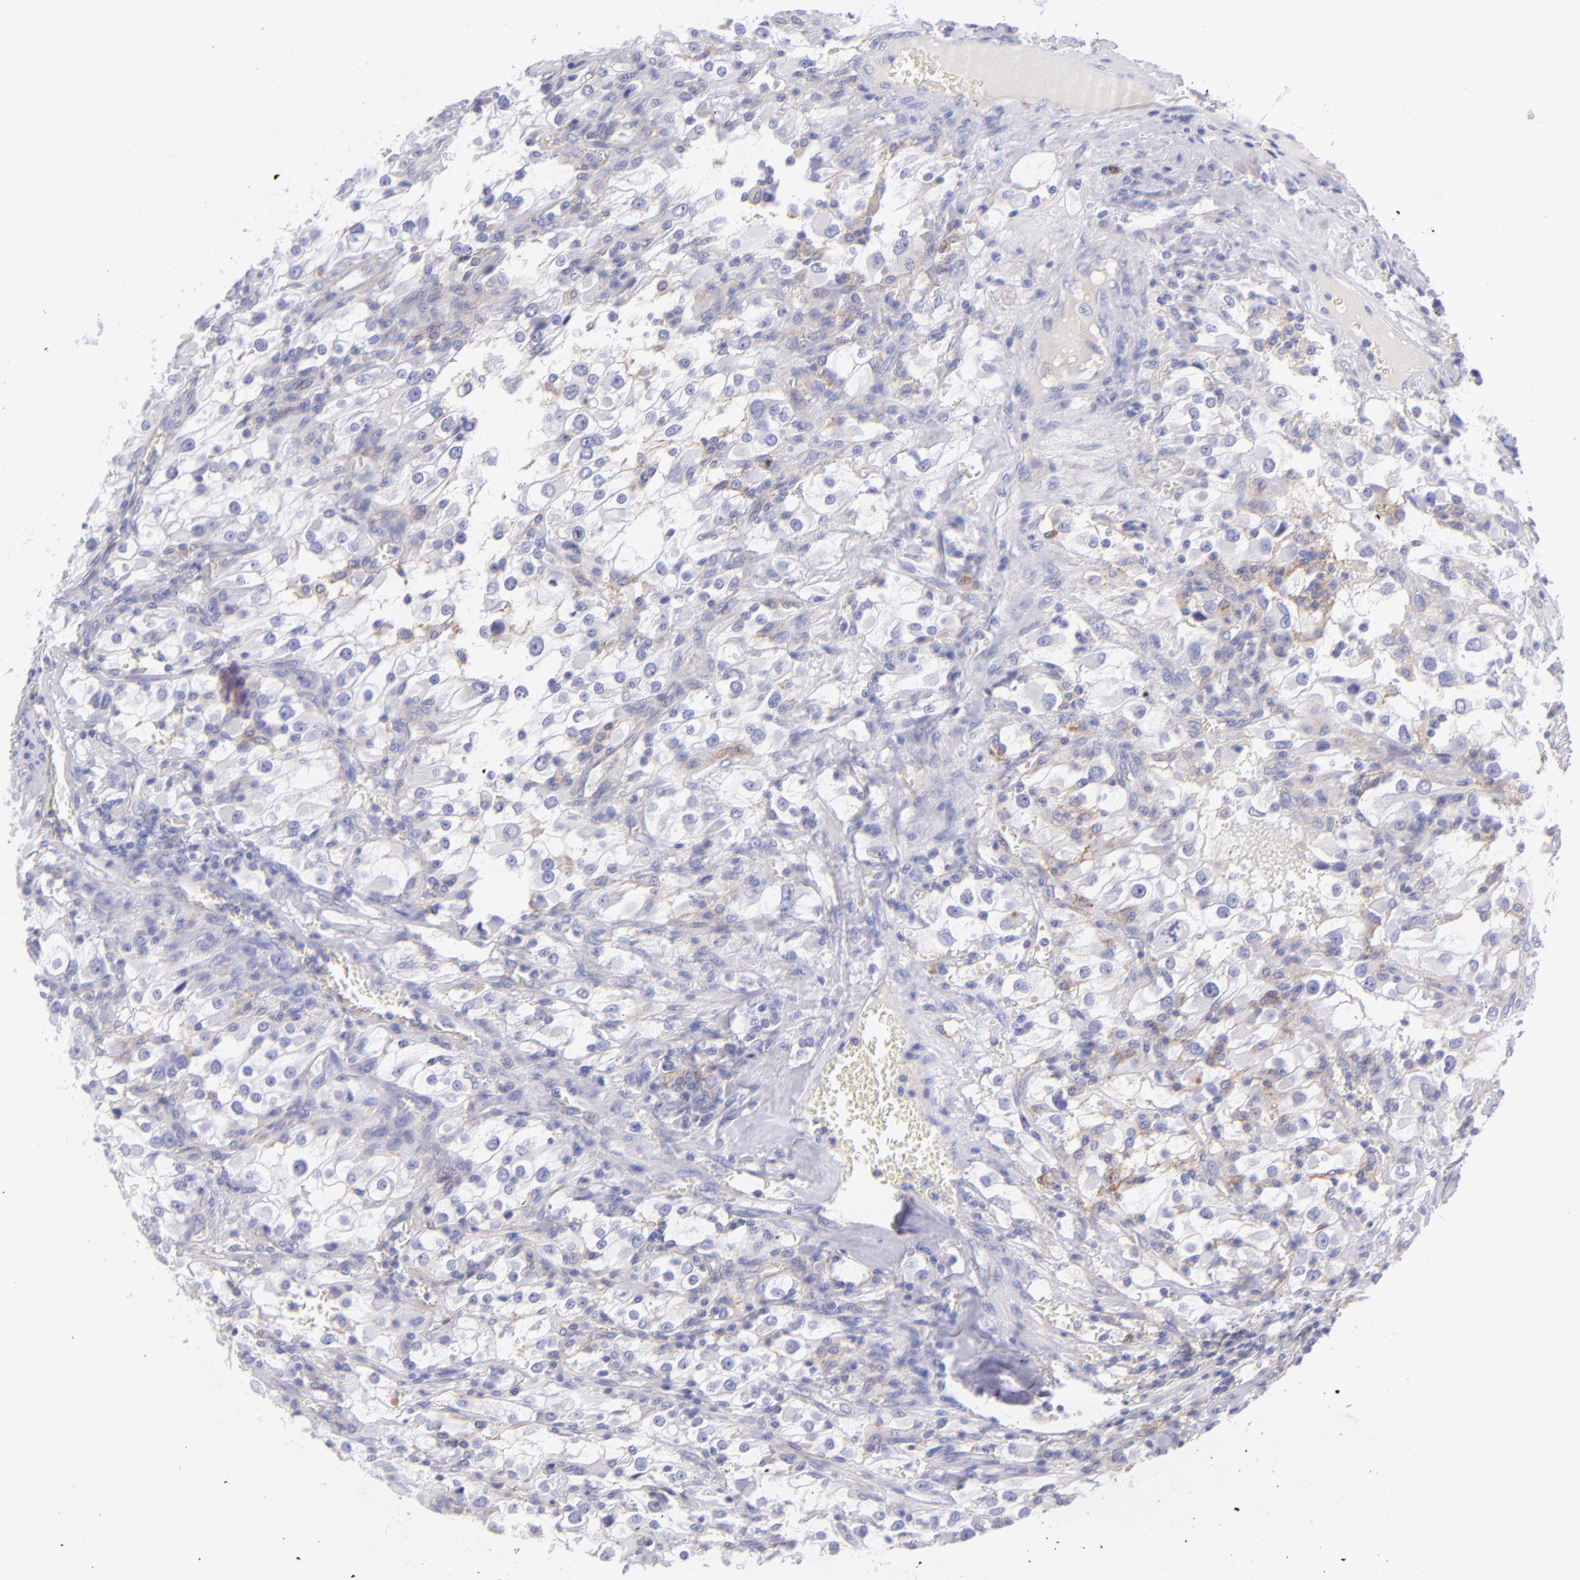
{"staining": {"intensity": "negative", "quantity": "none", "location": "none"}, "tissue": "renal cancer", "cell_type": "Tumor cells", "image_type": "cancer", "snomed": [{"axis": "morphology", "description": "Adenocarcinoma, NOS"}, {"axis": "topography", "description": "Kidney"}], "caption": "Immunohistochemical staining of adenocarcinoma (renal) shows no significant positivity in tumor cells.", "gene": "CD81", "patient": {"sex": "female", "age": 52}}